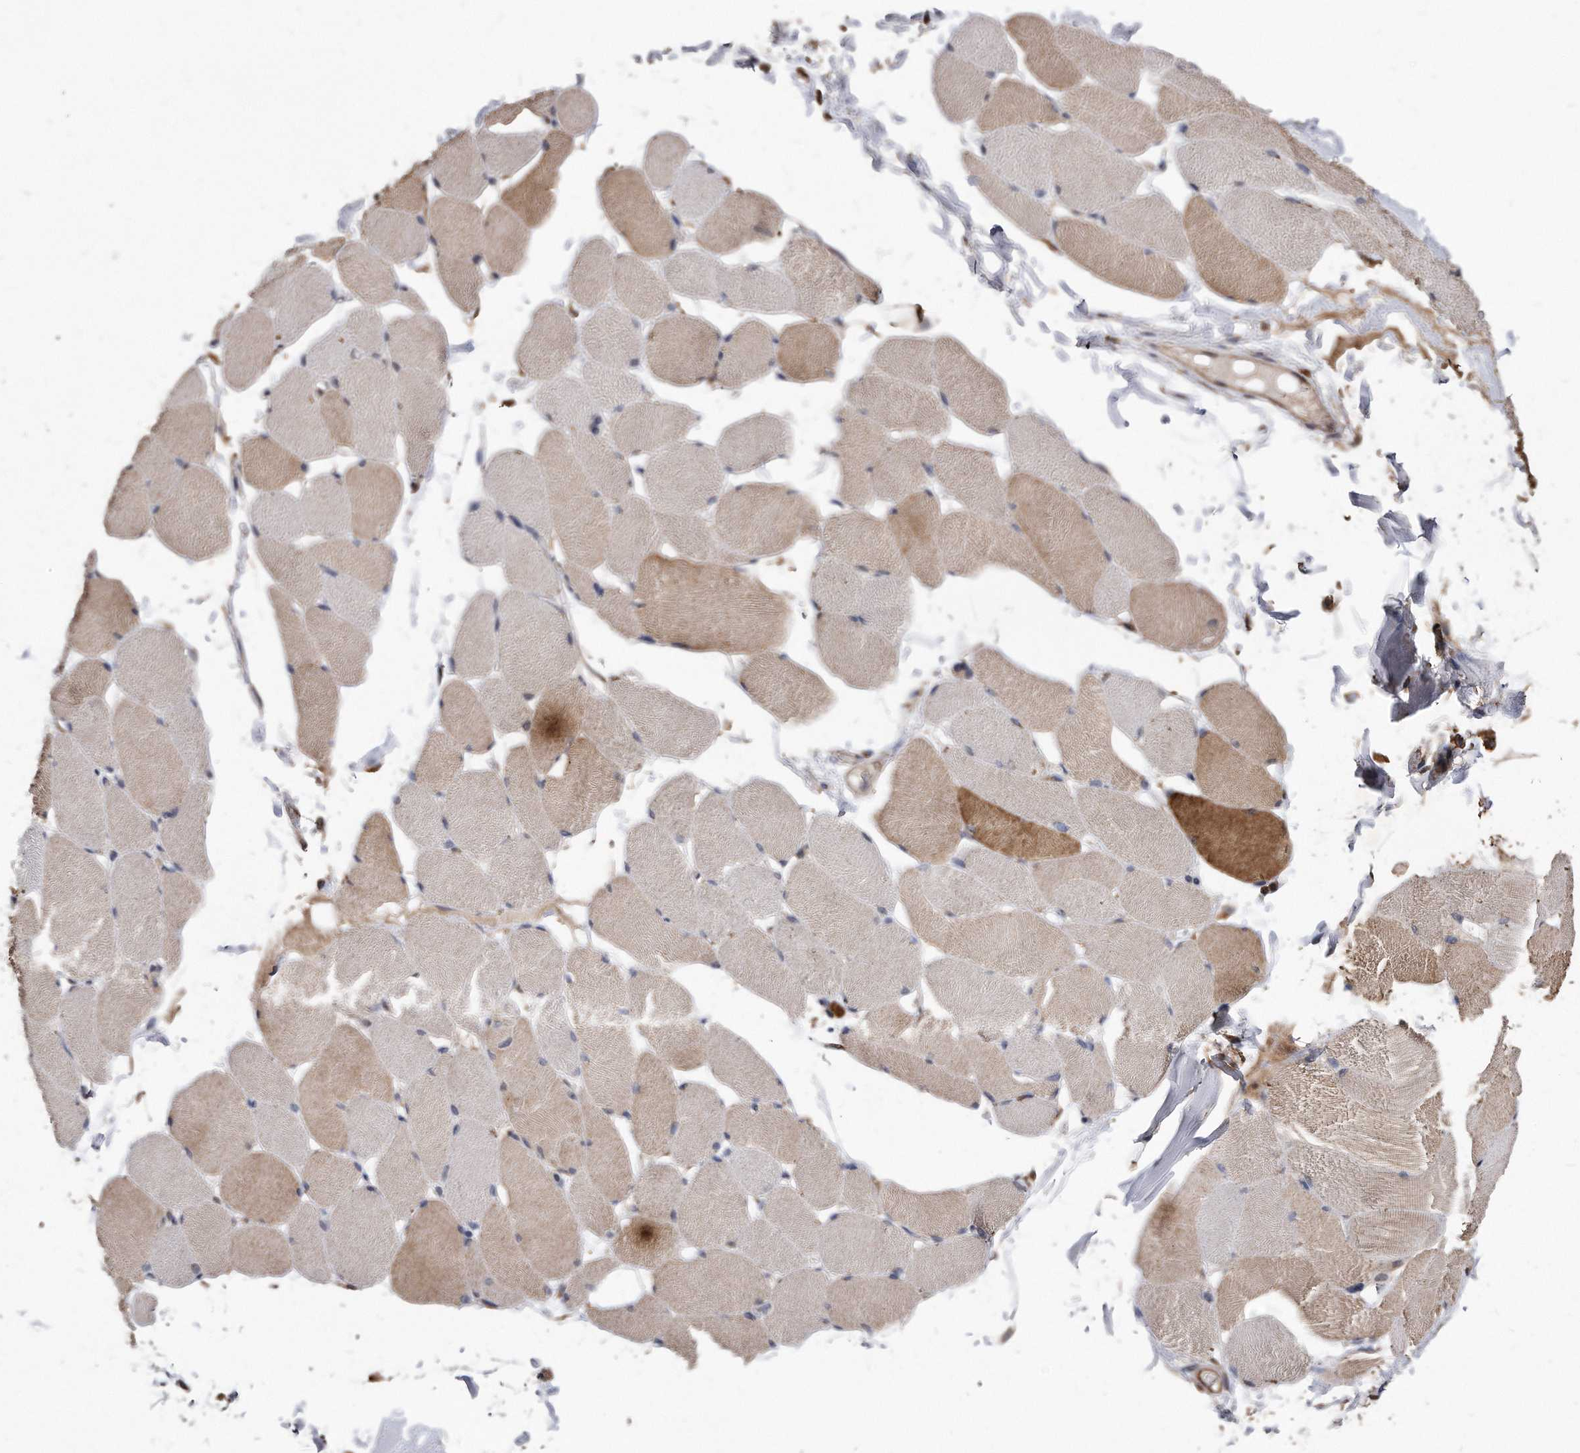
{"staining": {"intensity": "moderate", "quantity": "<25%", "location": "cytoplasmic/membranous"}, "tissue": "skeletal muscle", "cell_type": "Myocytes", "image_type": "normal", "snomed": [{"axis": "morphology", "description": "Normal tissue, NOS"}, {"axis": "topography", "description": "Skin"}, {"axis": "topography", "description": "Skeletal muscle"}], "caption": "An IHC photomicrograph of normal tissue is shown. Protein staining in brown labels moderate cytoplasmic/membranous positivity in skeletal muscle within myocytes. (DAB (3,3'-diaminobenzidine) = brown stain, brightfield microscopy at high magnification).", "gene": "IL20RA", "patient": {"sex": "male", "age": 83}}